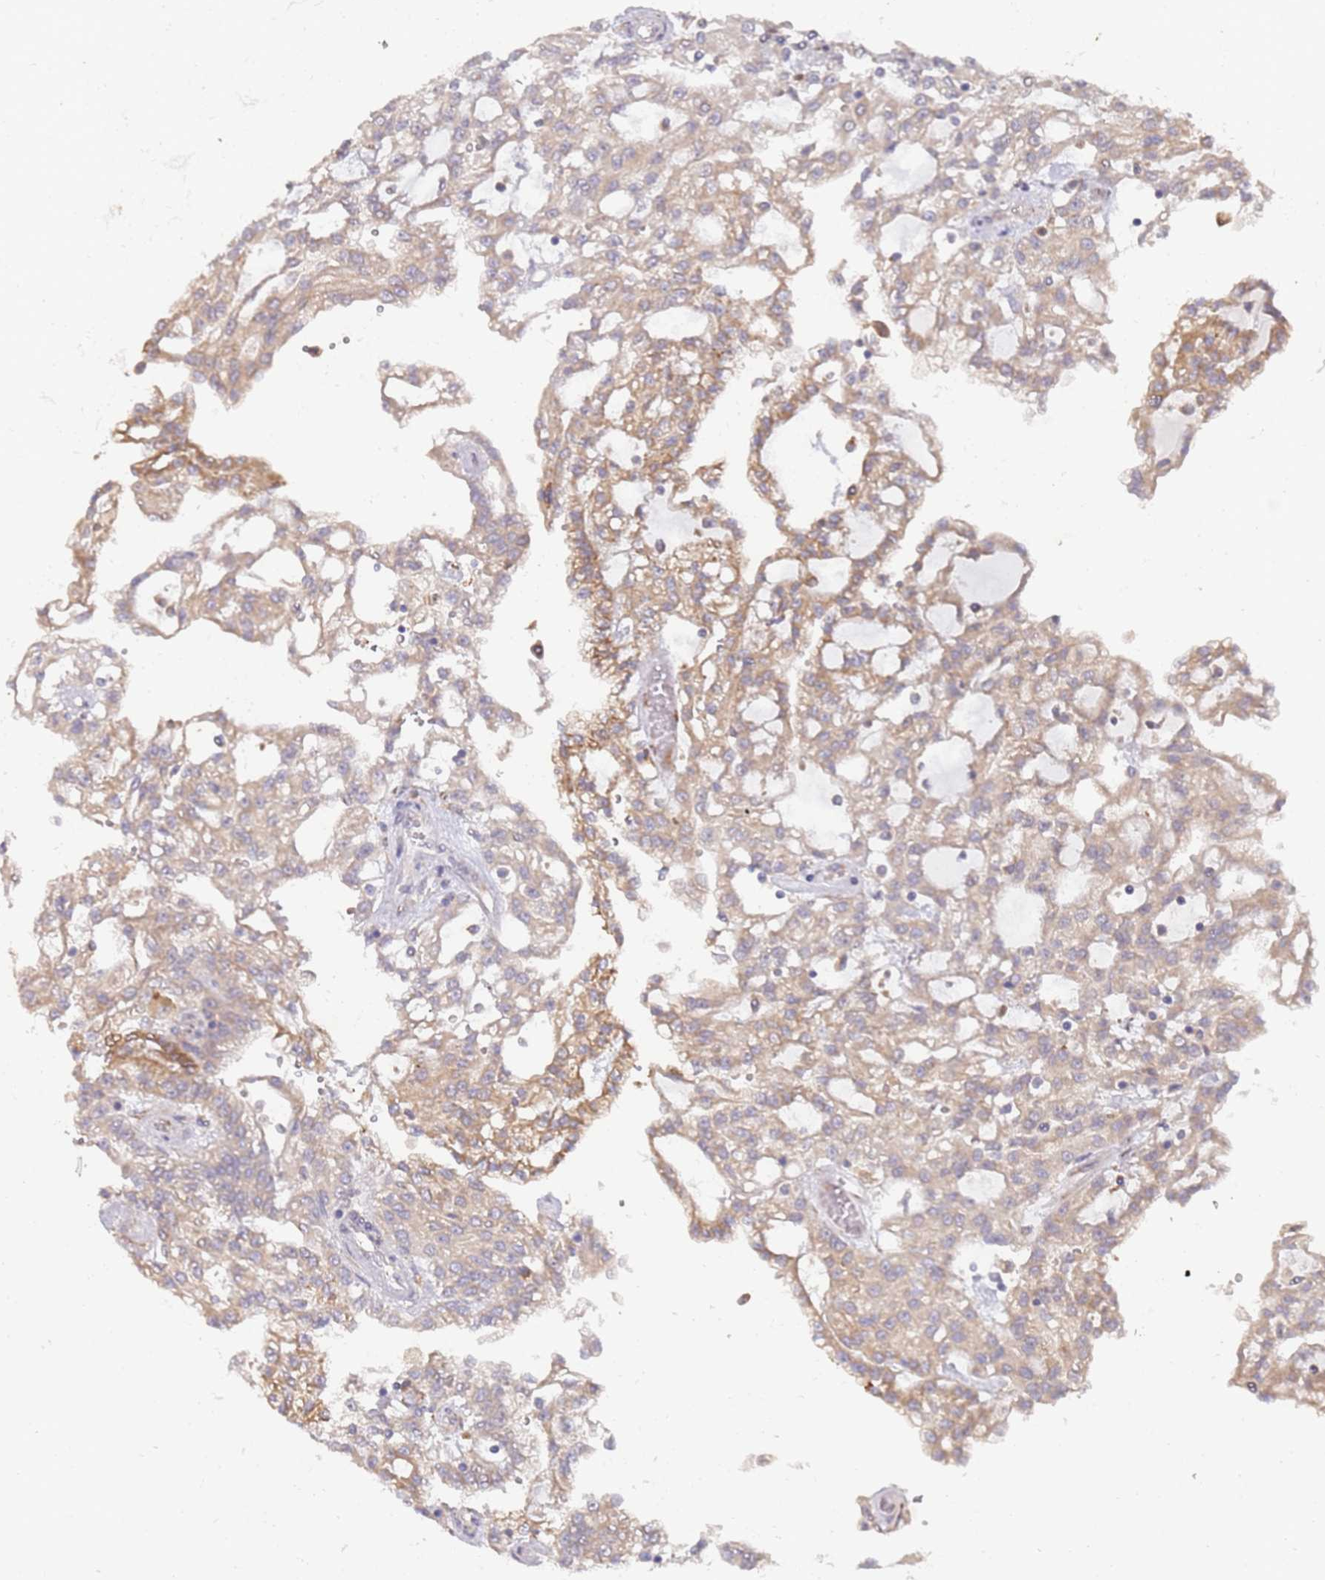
{"staining": {"intensity": "moderate", "quantity": "25%-75%", "location": "cytoplasmic/membranous"}, "tissue": "renal cancer", "cell_type": "Tumor cells", "image_type": "cancer", "snomed": [{"axis": "morphology", "description": "Adenocarcinoma, NOS"}, {"axis": "topography", "description": "Kidney"}], "caption": "Renal adenocarcinoma was stained to show a protein in brown. There is medium levels of moderate cytoplasmic/membranous expression in about 25%-75% of tumor cells.", "gene": "VRK2", "patient": {"sex": "male", "age": 63}}